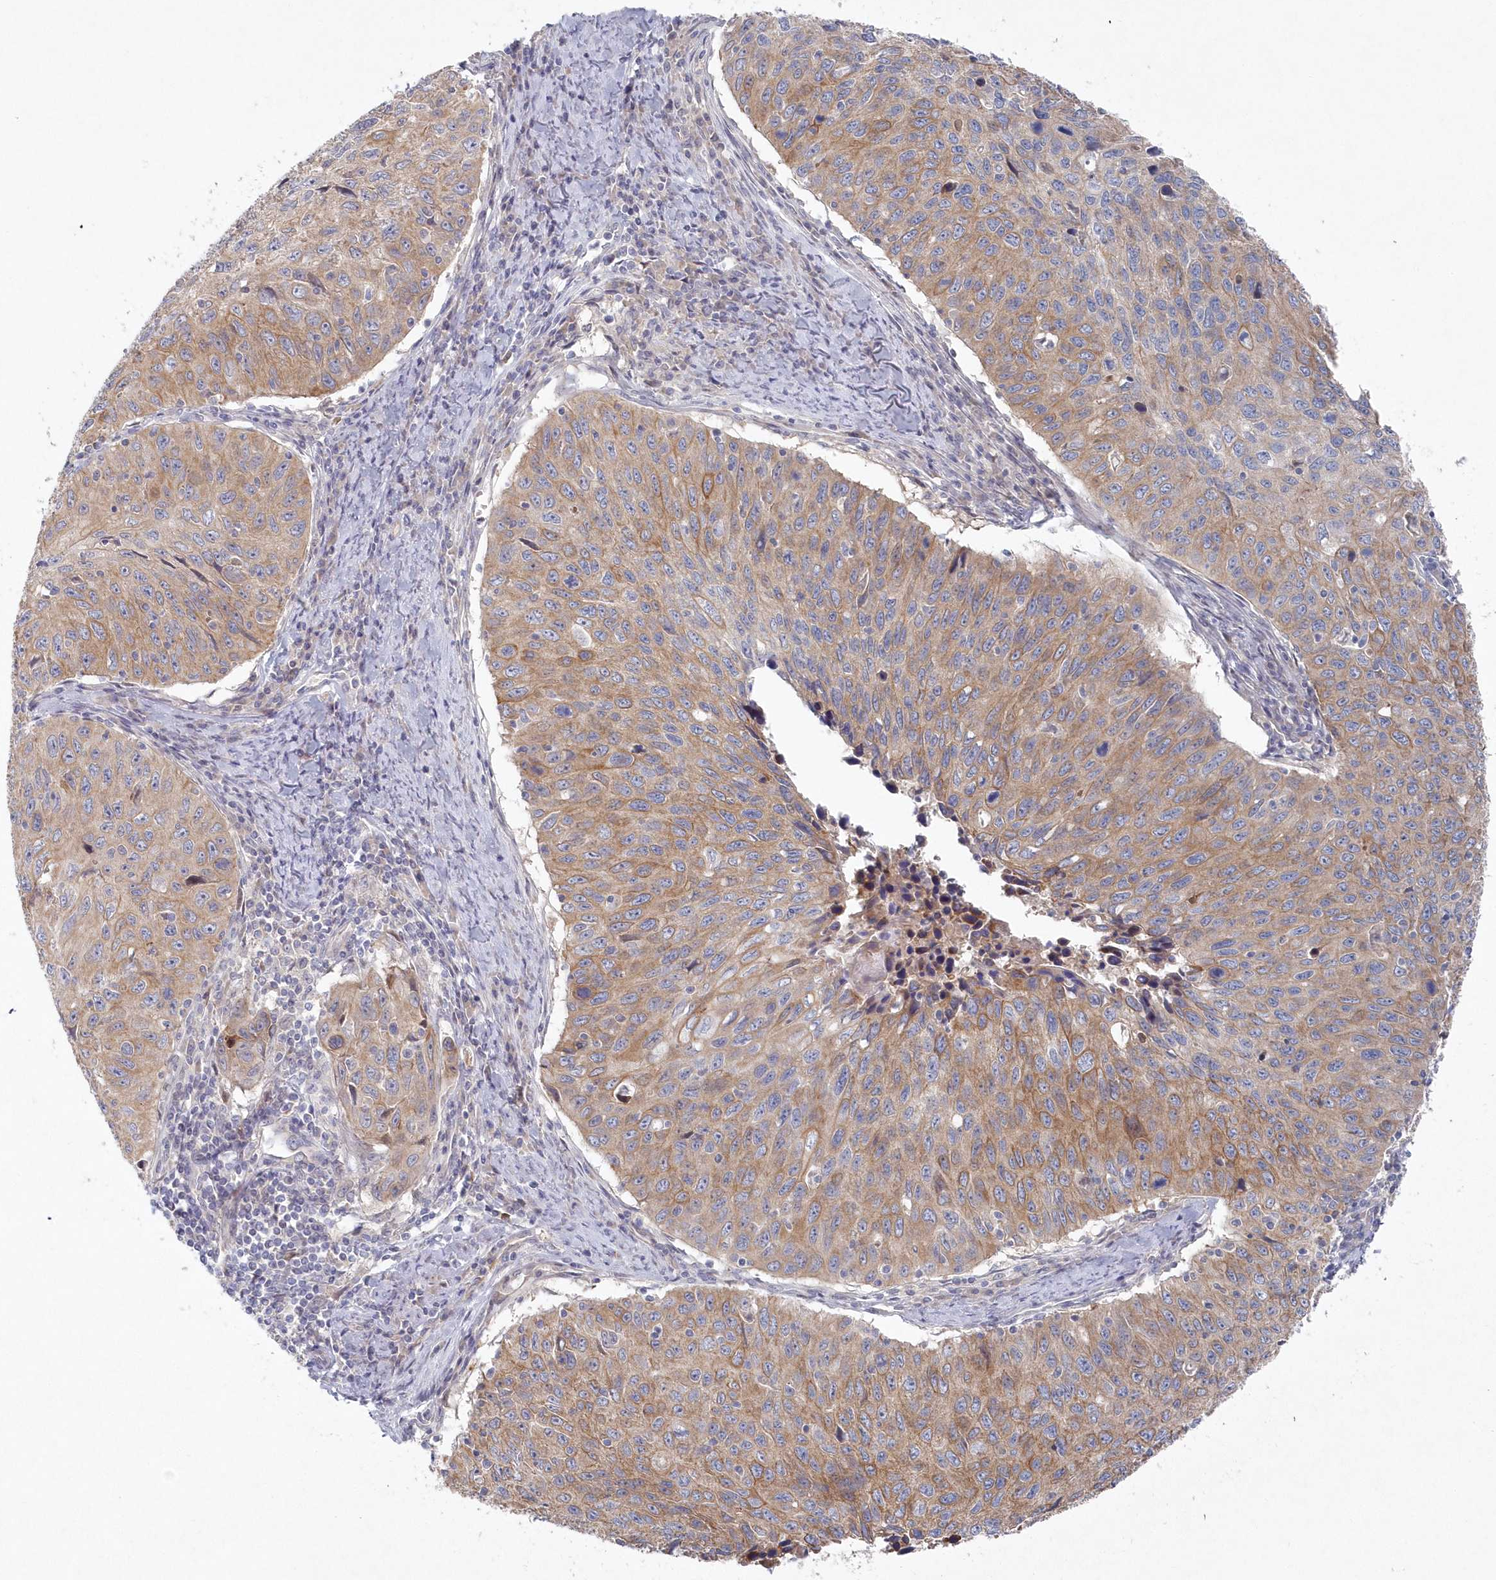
{"staining": {"intensity": "moderate", "quantity": "25%-75%", "location": "cytoplasmic/membranous"}, "tissue": "cervical cancer", "cell_type": "Tumor cells", "image_type": "cancer", "snomed": [{"axis": "morphology", "description": "Squamous cell carcinoma, NOS"}, {"axis": "topography", "description": "Cervix"}], "caption": "Protein analysis of cervical cancer (squamous cell carcinoma) tissue exhibits moderate cytoplasmic/membranous staining in approximately 25%-75% of tumor cells. Nuclei are stained in blue.", "gene": "KIAA1586", "patient": {"sex": "female", "age": 53}}